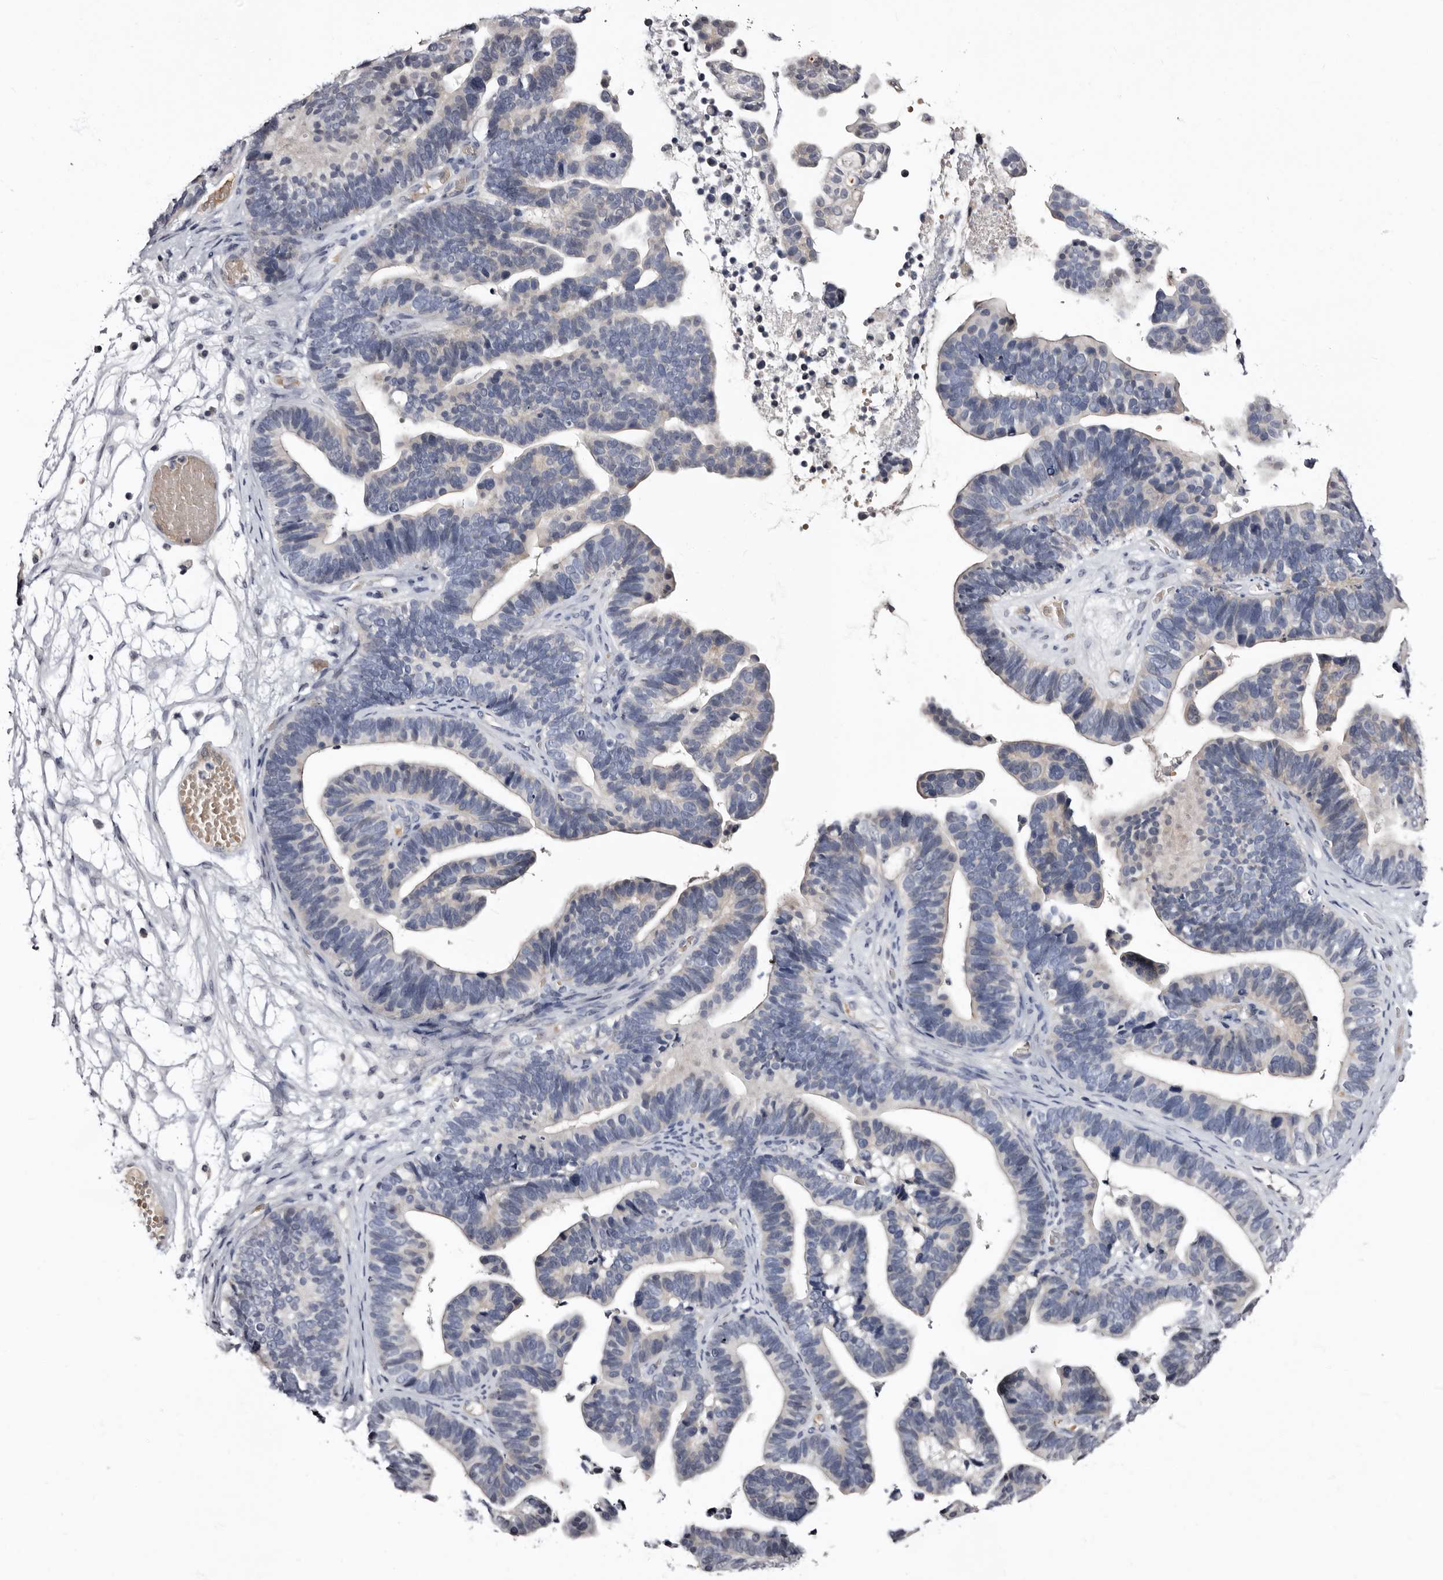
{"staining": {"intensity": "negative", "quantity": "none", "location": "none"}, "tissue": "ovarian cancer", "cell_type": "Tumor cells", "image_type": "cancer", "snomed": [{"axis": "morphology", "description": "Cystadenocarcinoma, serous, NOS"}, {"axis": "topography", "description": "Ovary"}], "caption": "Protein analysis of ovarian cancer shows no significant expression in tumor cells.", "gene": "BPGM", "patient": {"sex": "female", "age": 56}}